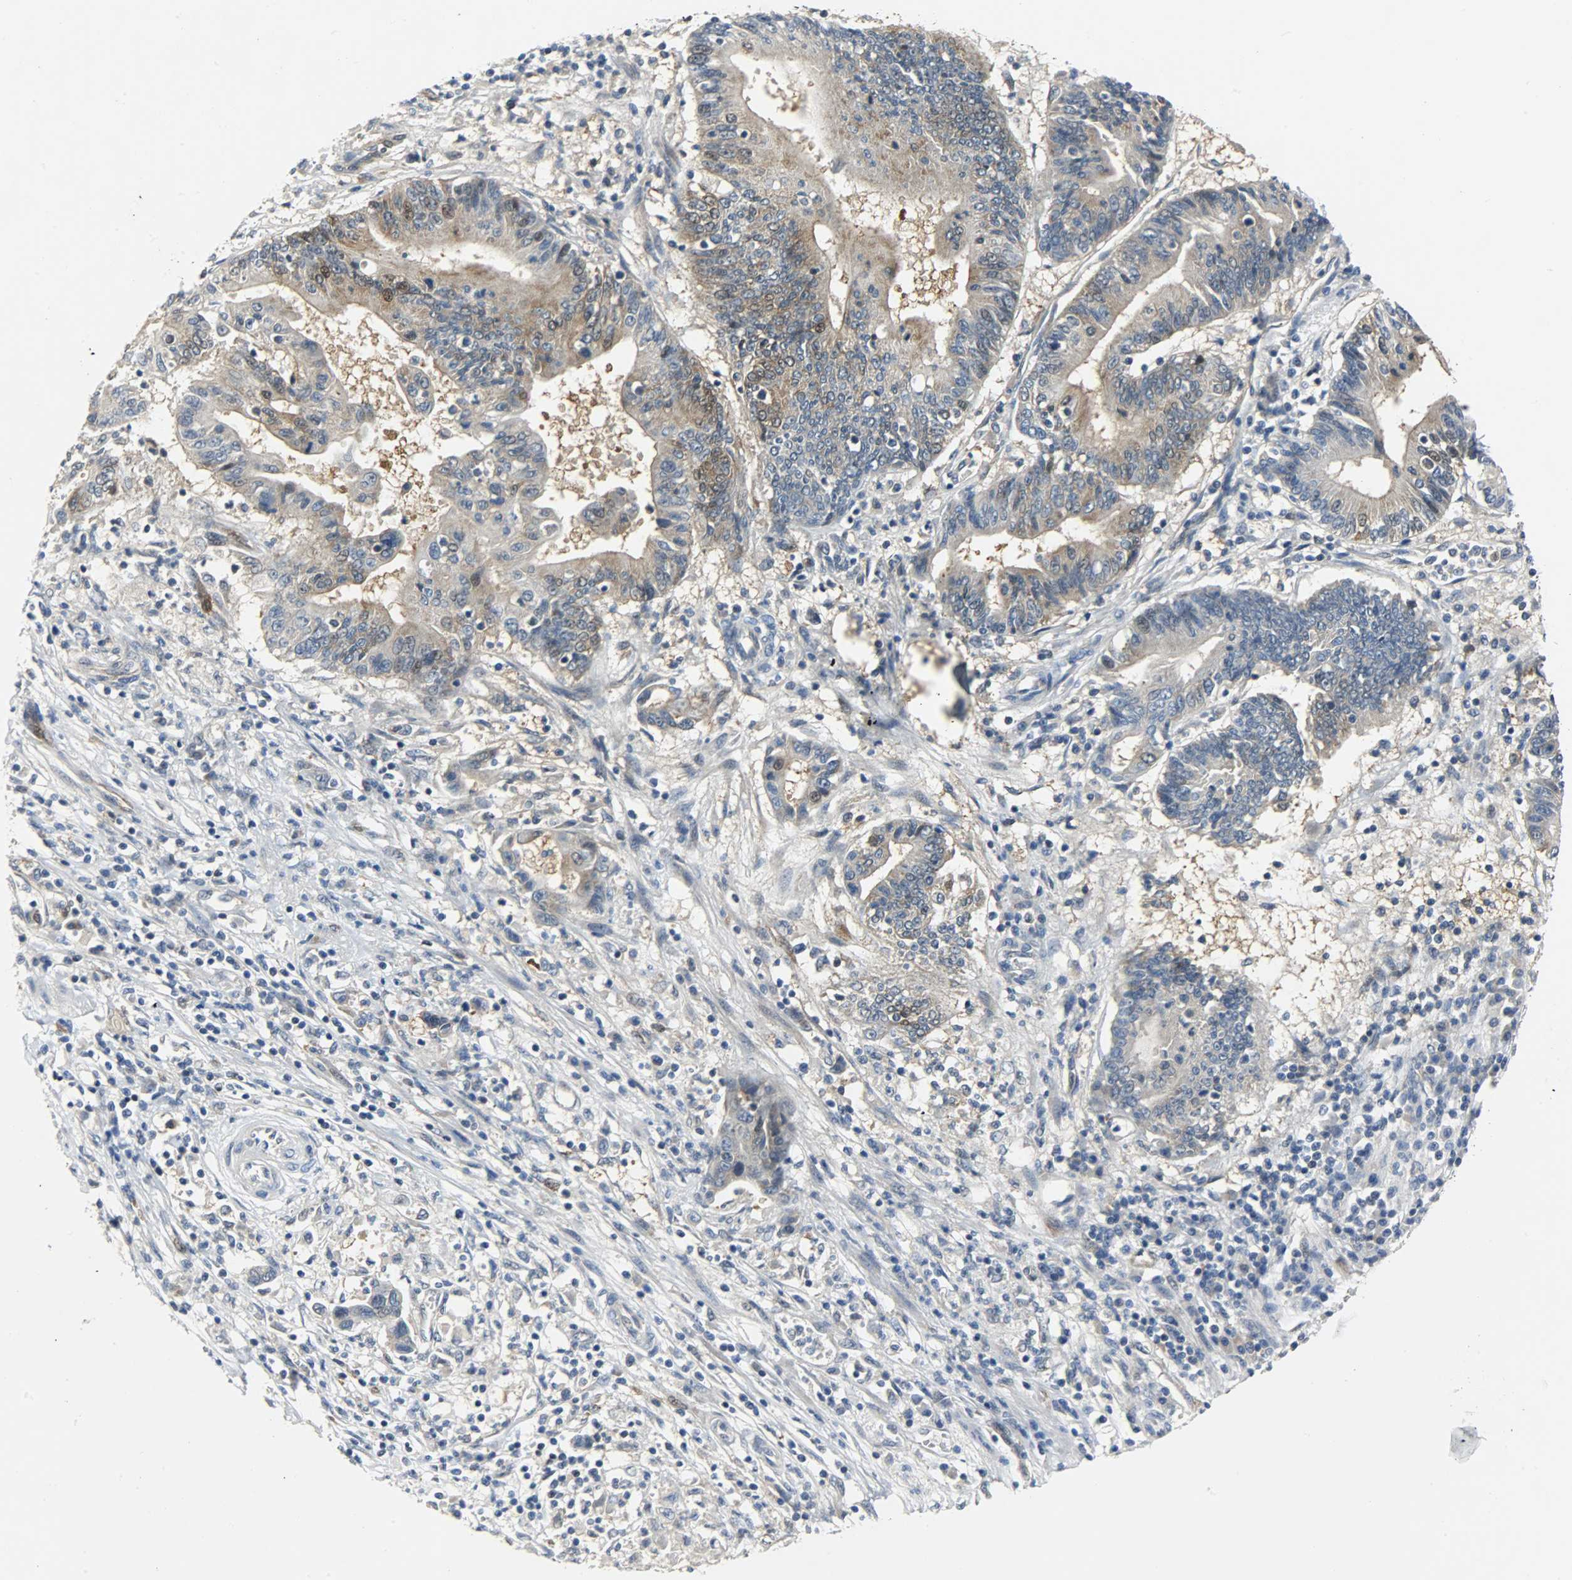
{"staining": {"intensity": "weak", "quantity": "25%-75%", "location": "cytoplasmic/membranous,nuclear"}, "tissue": "pancreatic cancer", "cell_type": "Tumor cells", "image_type": "cancer", "snomed": [{"axis": "morphology", "description": "Adenocarcinoma, NOS"}, {"axis": "topography", "description": "Pancreas"}], "caption": "Immunohistochemical staining of human pancreatic cancer (adenocarcinoma) exhibits low levels of weak cytoplasmic/membranous and nuclear protein expression in about 25%-75% of tumor cells.", "gene": "EIF4EBP1", "patient": {"sex": "female", "age": 48}}